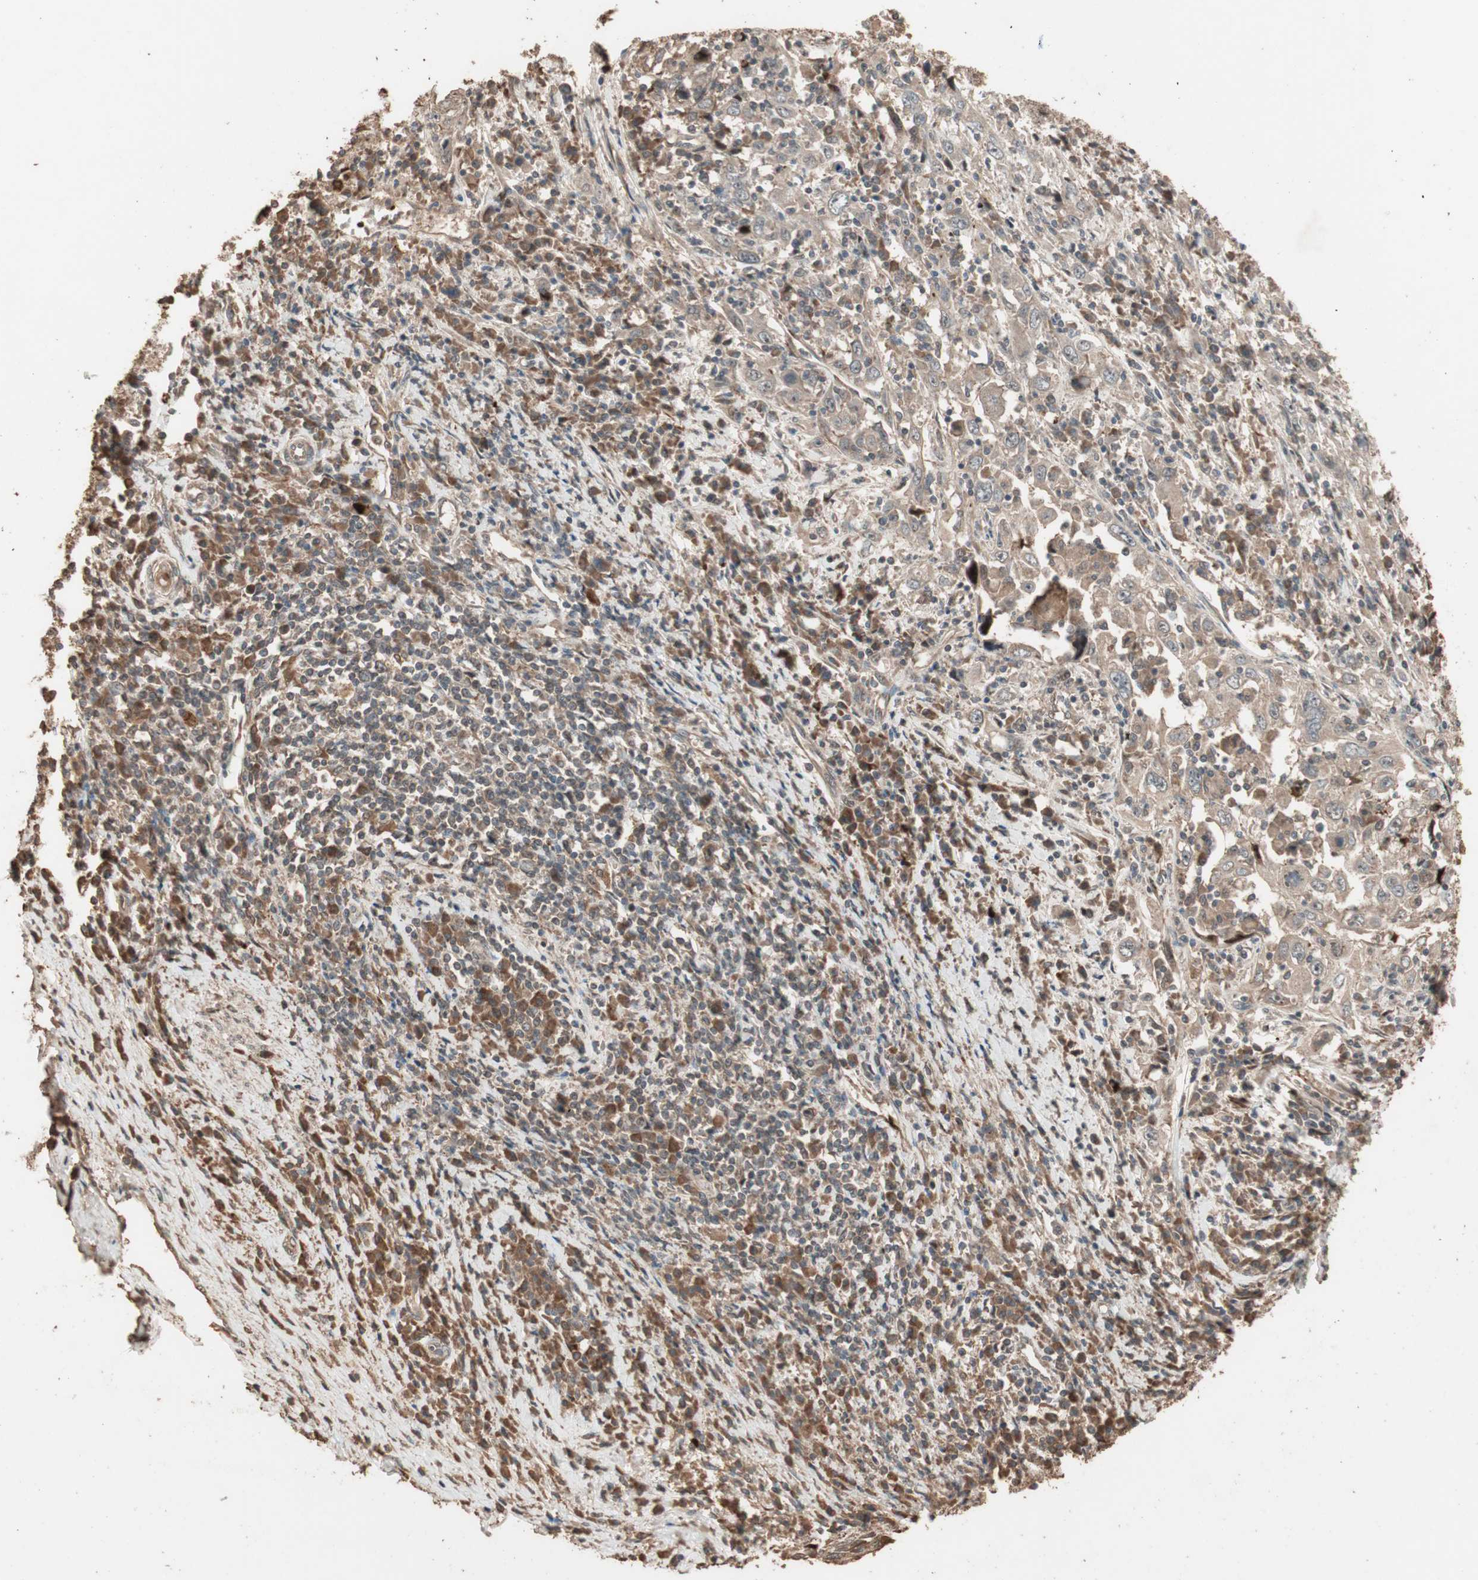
{"staining": {"intensity": "moderate", "quantity": ">75%", "location": "cytoplasmic/membranous"}, "tissue": "cervical cancer", "cell_type": "Tumor cells", "image_type": "cancer", "snomed": [{"axis": "morphology", "description": "Squamous cell carcinoma, NOS"}, {"axis": "topography", "description": "Cervix"}], "caption": "Immunohistochemistry (IHC) (DAB (3,3'-diaminobenzidine)) staining of cervical cancer reveals moderate cytoplasmic/membranous protein staining in about >75% of tumor cells. (DAB IHC, brown staining for protein, blue staining for nuclei).", "gene": "USP20", "patient": {"sex": "female", "age": 46}}